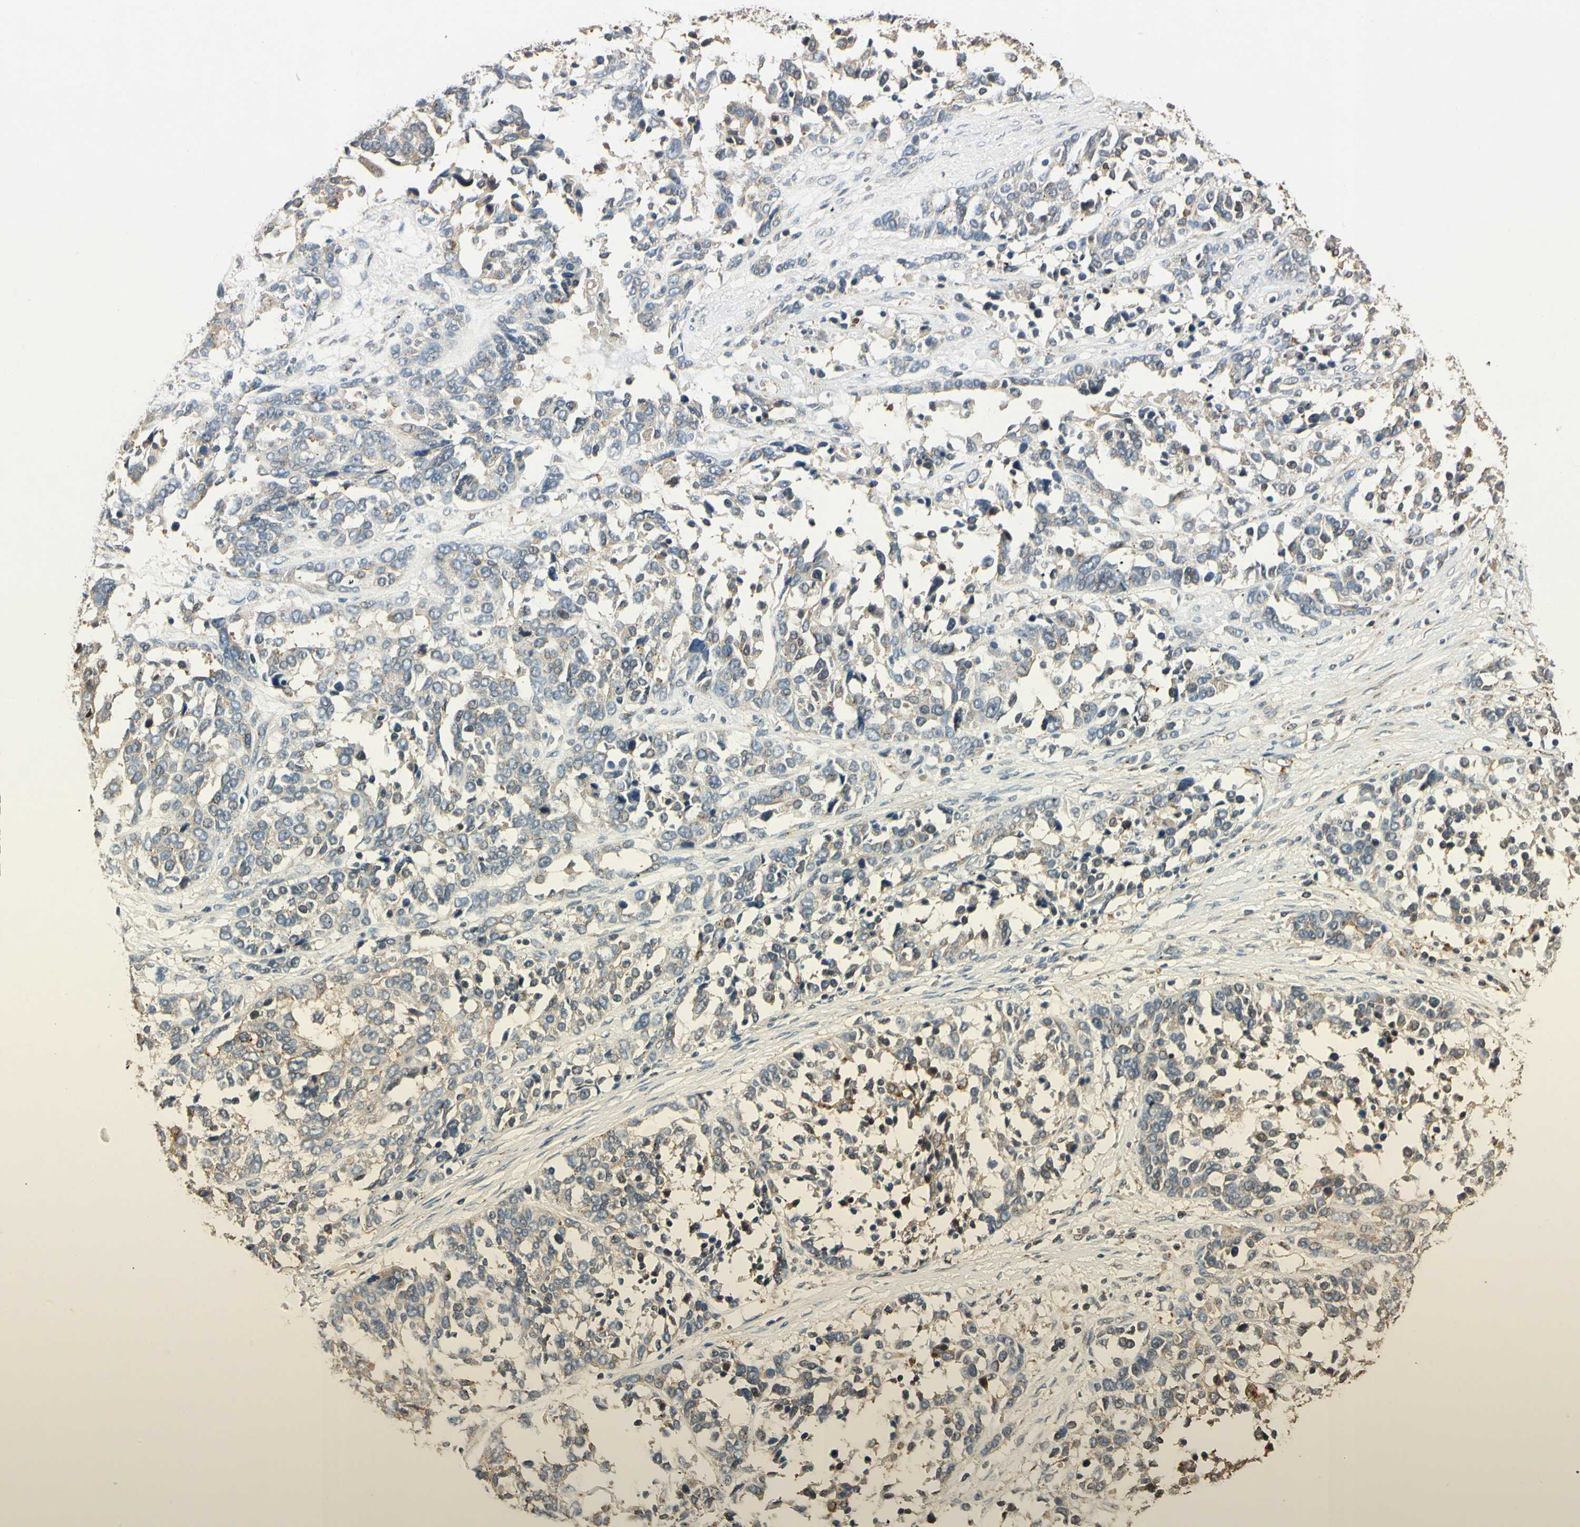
{"staining": {"intensity": "weak", "quantity": "25%-75%", "location": "cytoplasmic/membranous"}, "tissue": "ovarian cancer", "cell_type": "Tumor cells", "image_type": "cancer", "snomed": [{"axis": "morphology", "description": "Cystadenocarcinoma, serous, NOS"}, {"axis": "topography", "description": "Ovary"}], "caption": "Tumor cells exhibit low levels of weak cytoplasmic/membranous positivity in about 25%-75% of cells in ovarian serous cystadenocarcinoma. Ihc stains the protein in brown and the nuclei are stained blue.", "gene": "AKAP9", "patient": {"sex": "female", "age": 44}}